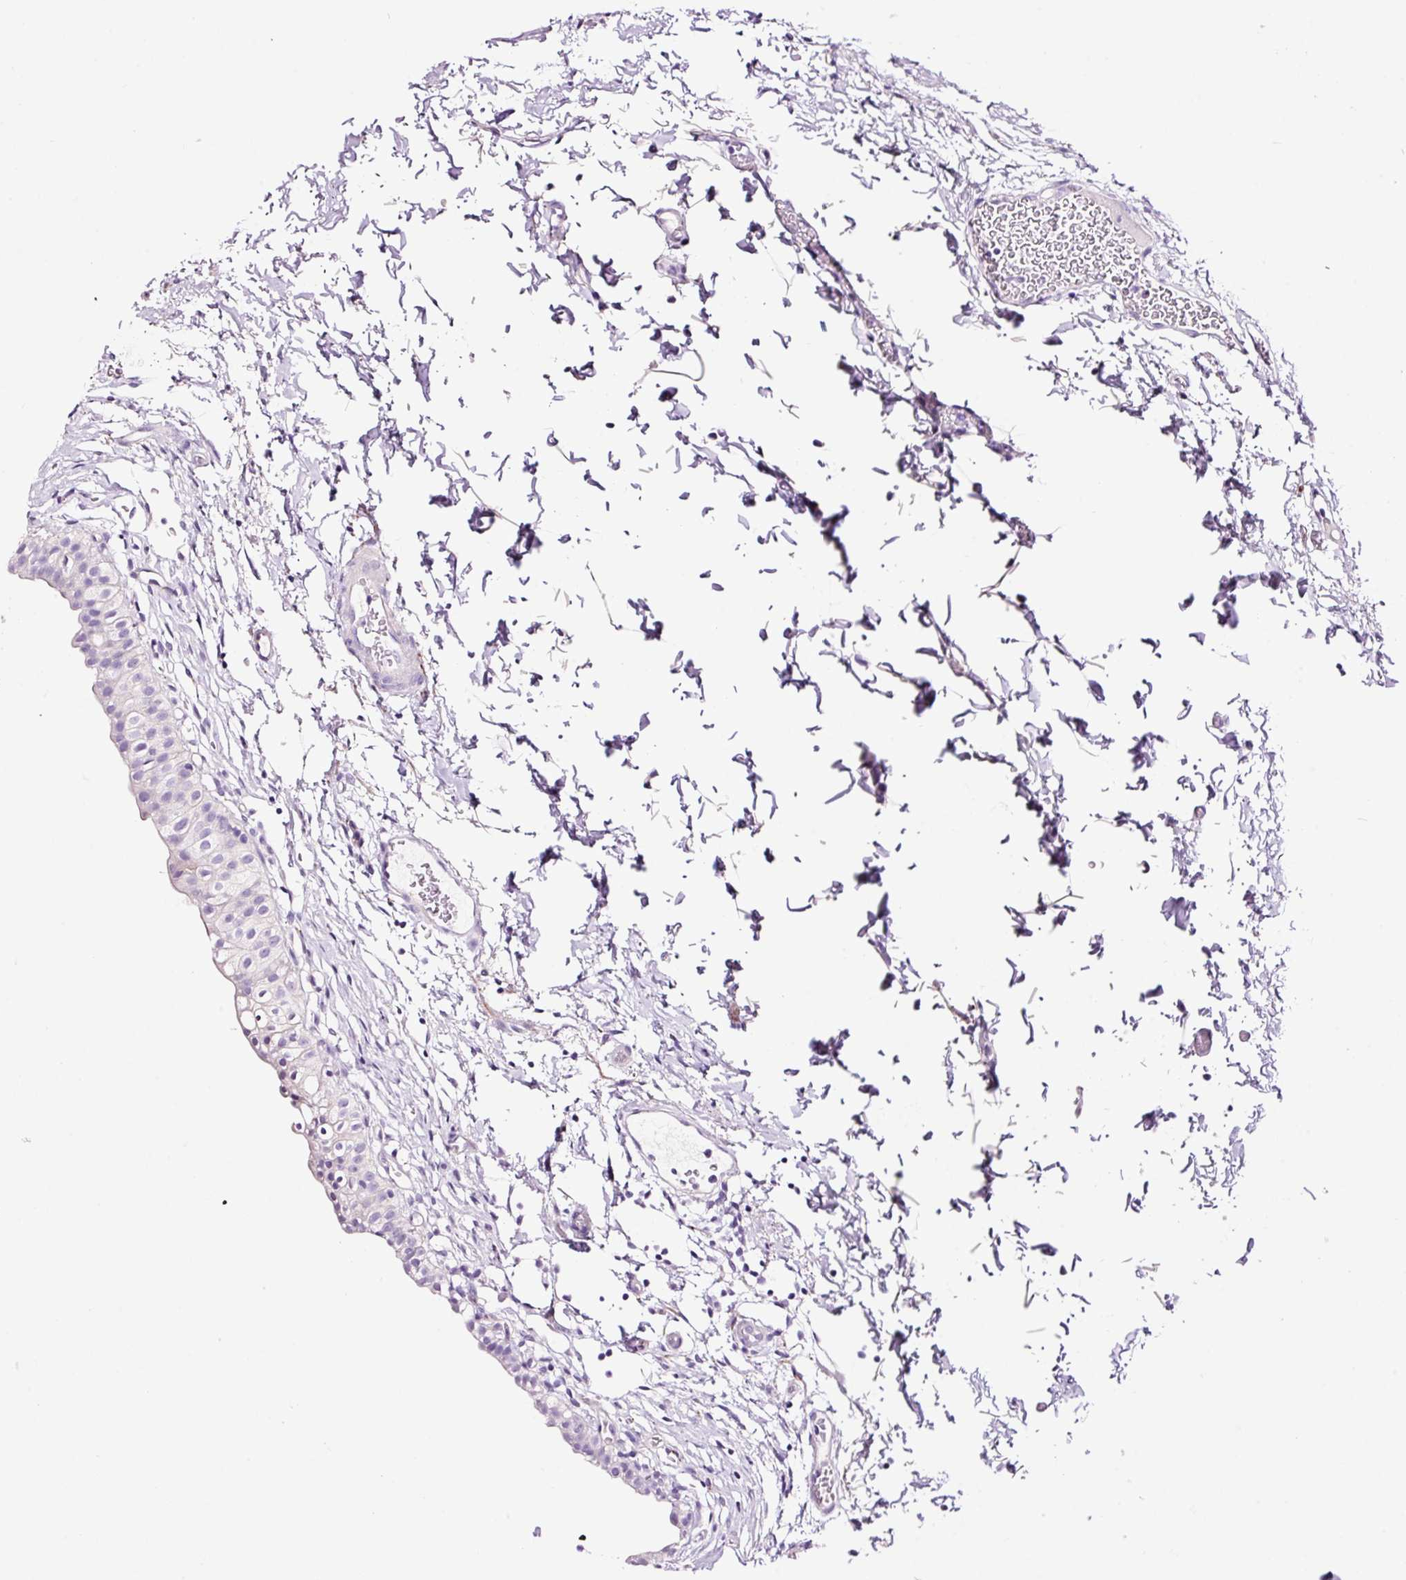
{"staining": {"intensity": "negative", "quantity": "none", "location": "none"}, "tissue": "urinary bladder", "cell_type": "Urothelial cells", "image_type": "normal", "snomed": [{"axis": "morphology", "description": "Normal tissue, NOS"}, {"axis": "topography", "description": "Urinary bladder"}, {"axis": "topography", "description": "Peripheral nerve tissue"}], "caption": "IHC histopathology image of benign urinary bladder: human urinary bladder stained with DAB reveals no significant protein positivity in urothelial cells. (Stains: DAB (3,3'-diaminobenzidine) IHC with hematoxylin counter stain, Microscopy: brightfield microscopy at high magnification).", "gene": "PAM", "patient": {"sex": "male", "age": 55}}